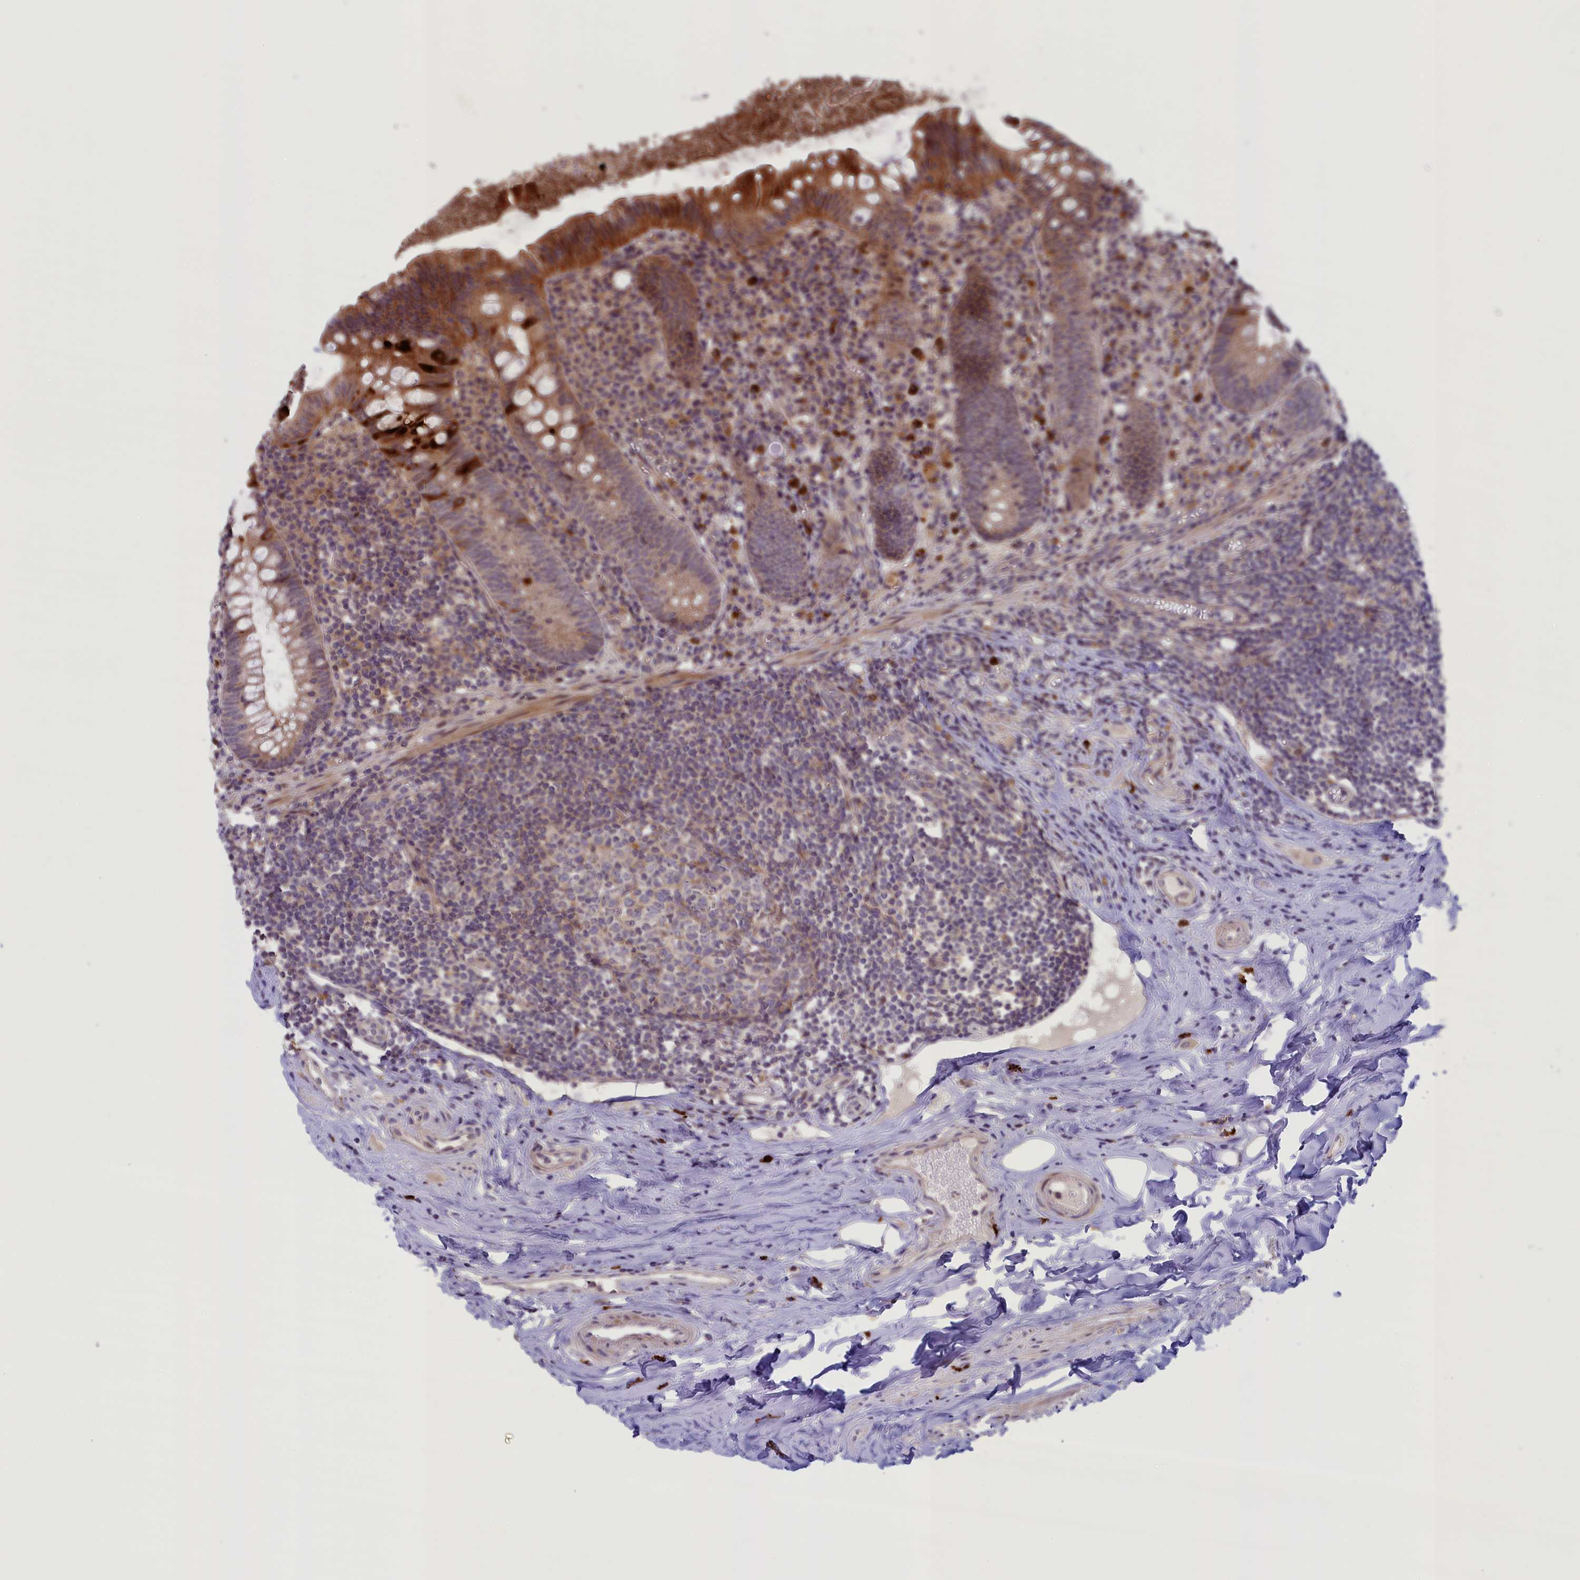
{"staining": {"intensity": "strong", "quantity": "<25%", "location": "cytoplasmic/membranous"}, "tissue": "appendix", "cell_type": "Glandular cells", "image_type": "normal", "snomed": [{"axis": "morphology", "description": "Normal tissue, NOS"}, {"axis": "topography", "description": "Appendix"}], "caption": "Protein staining demonstrates strong cytoplasmic/membranous staining in about <25% of glandular cells in unremarkable appendix.", "gene": "CCL23", "patient": {"sex": "female", "age": 51}}